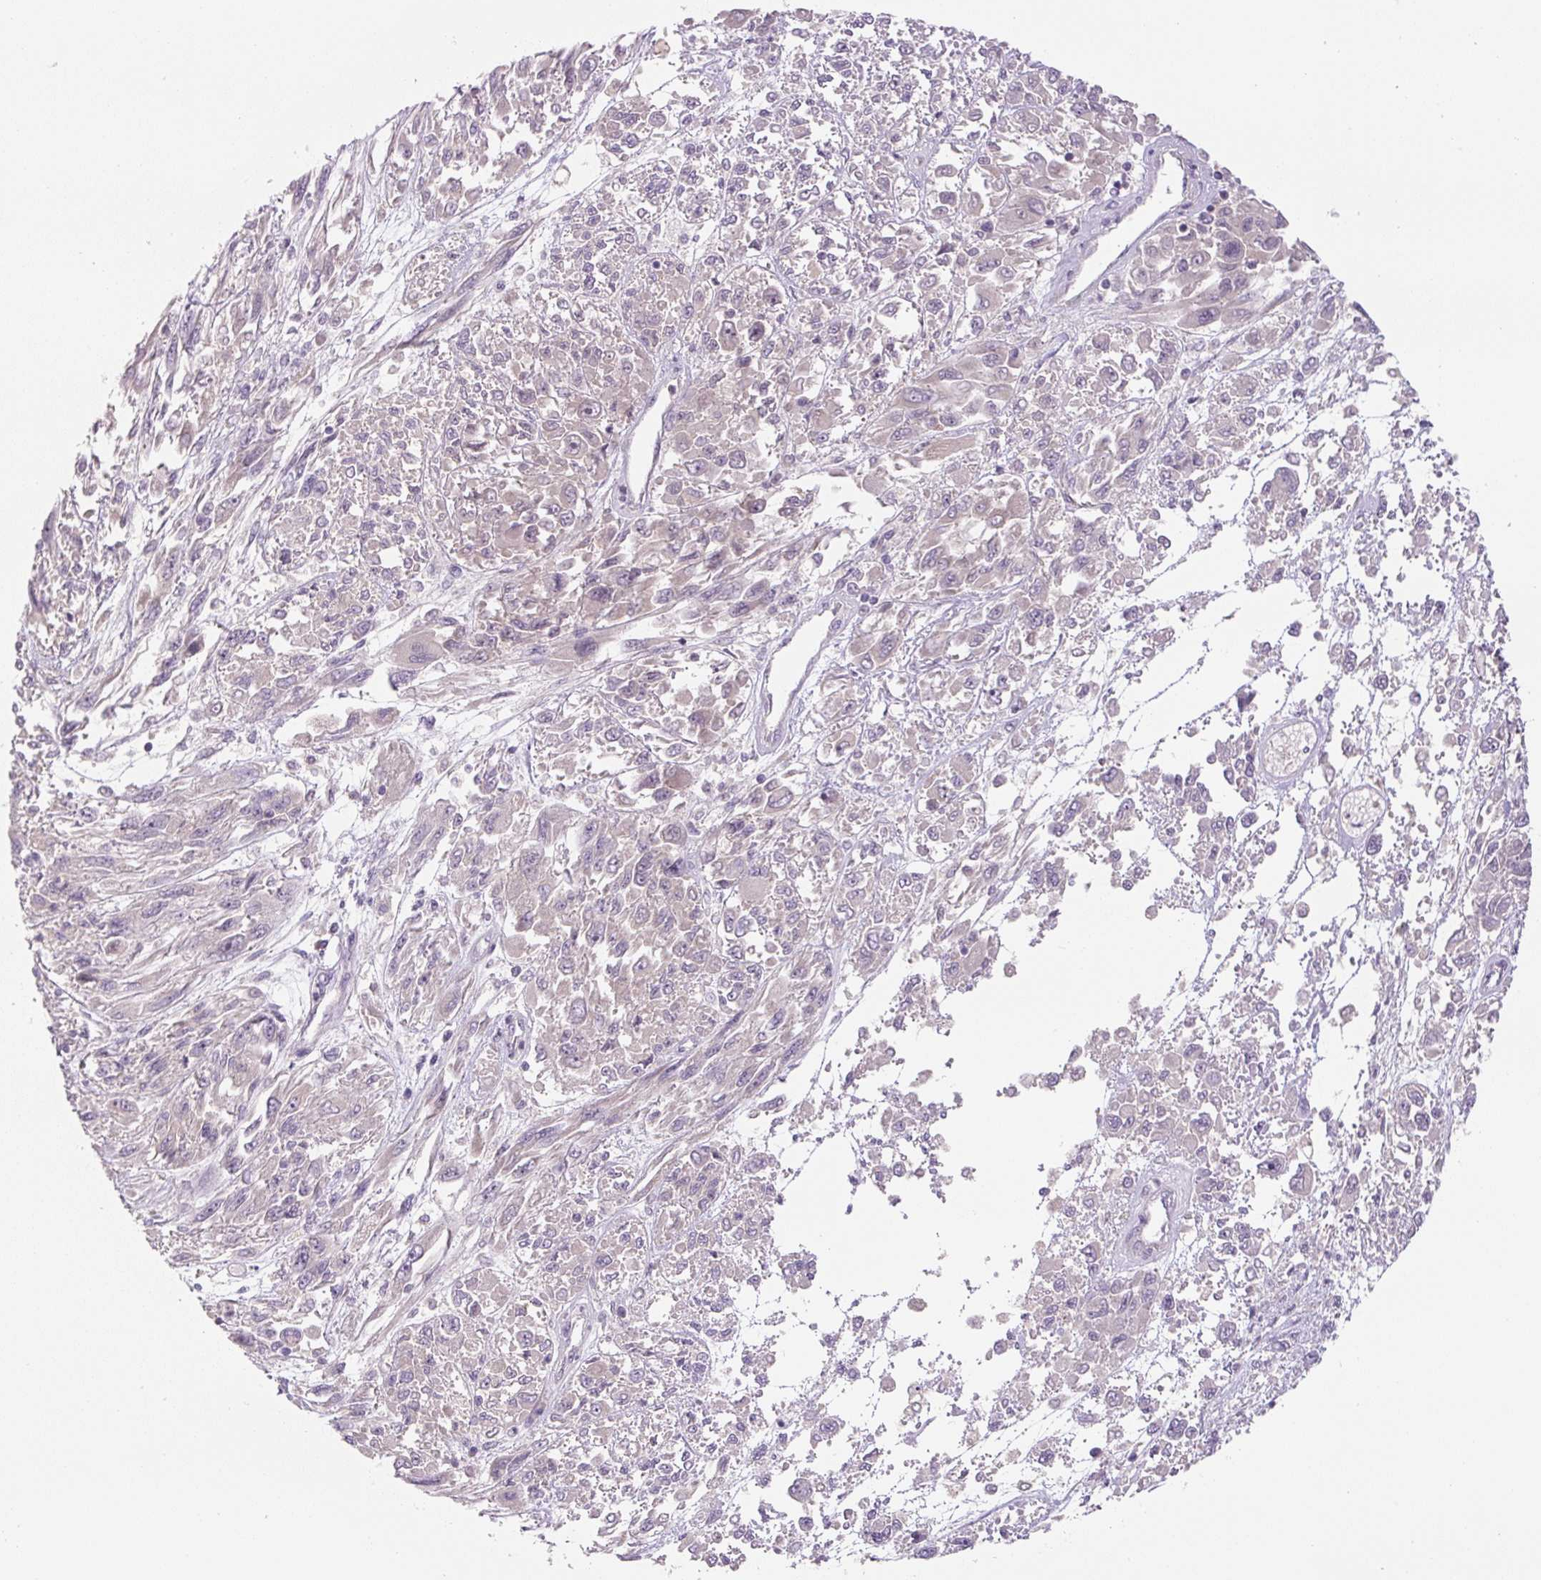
{"staining": {"intensity": "negative", "quantity": "none", "location": "none"}, "tissue": "melanoma", "cell_type": "Tumor cells", "image_type": "cancer", "snomed": [{"axis": "morphology", "description": "Malignant melanoma, NOS"}, {"axis": "topography", "description": "Skin"}], "caption": "Immunohistochemistry photomicrograph of neoplastic tissue: human malignant melanoma stained with DAB (3,3'-diaminobenzidine) shows no significant protein positivity in tumor cells.", "gene": "YIF1B", "patient": {"sex": "female", "age": 91}}